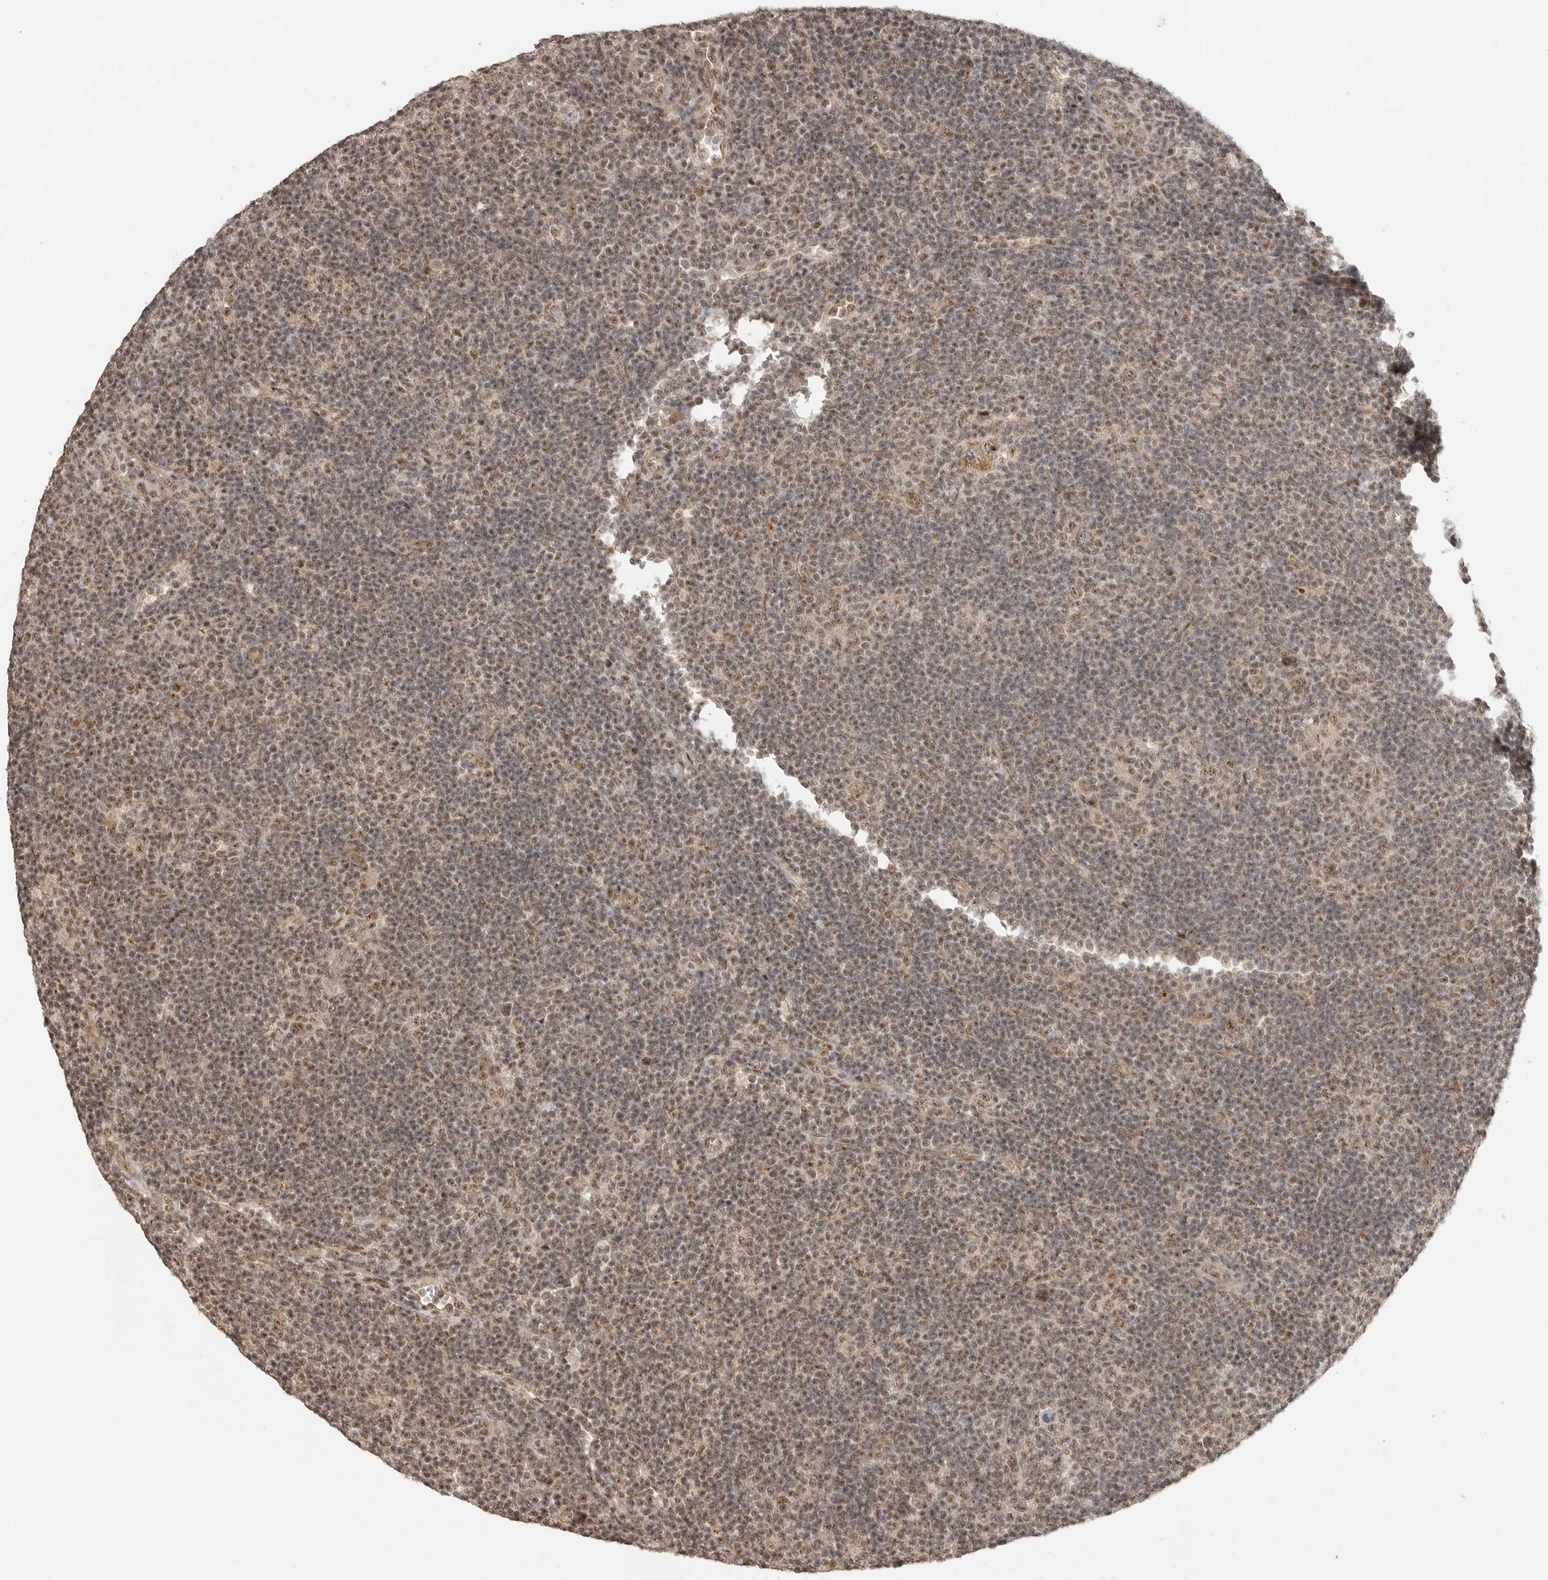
{"staining": {"intensity": "moderate", "quantity": ">75%", "location": "nuclear"}, "tissue": "lymphoma", "cell_type": "Tumor cells", "image_type": "cancer", "snomed": [{"axis": "morphology", "description": "Hodgkin's disease, NOS"}, {"axis": "topography", "description": "Lymph node"}], "caption": "Human Hodgkin's disease stained with a protein marker reveals moderate staining in tumor cells.", "gene": "POMP", "patient": {"sex": "female", "age": 57}}